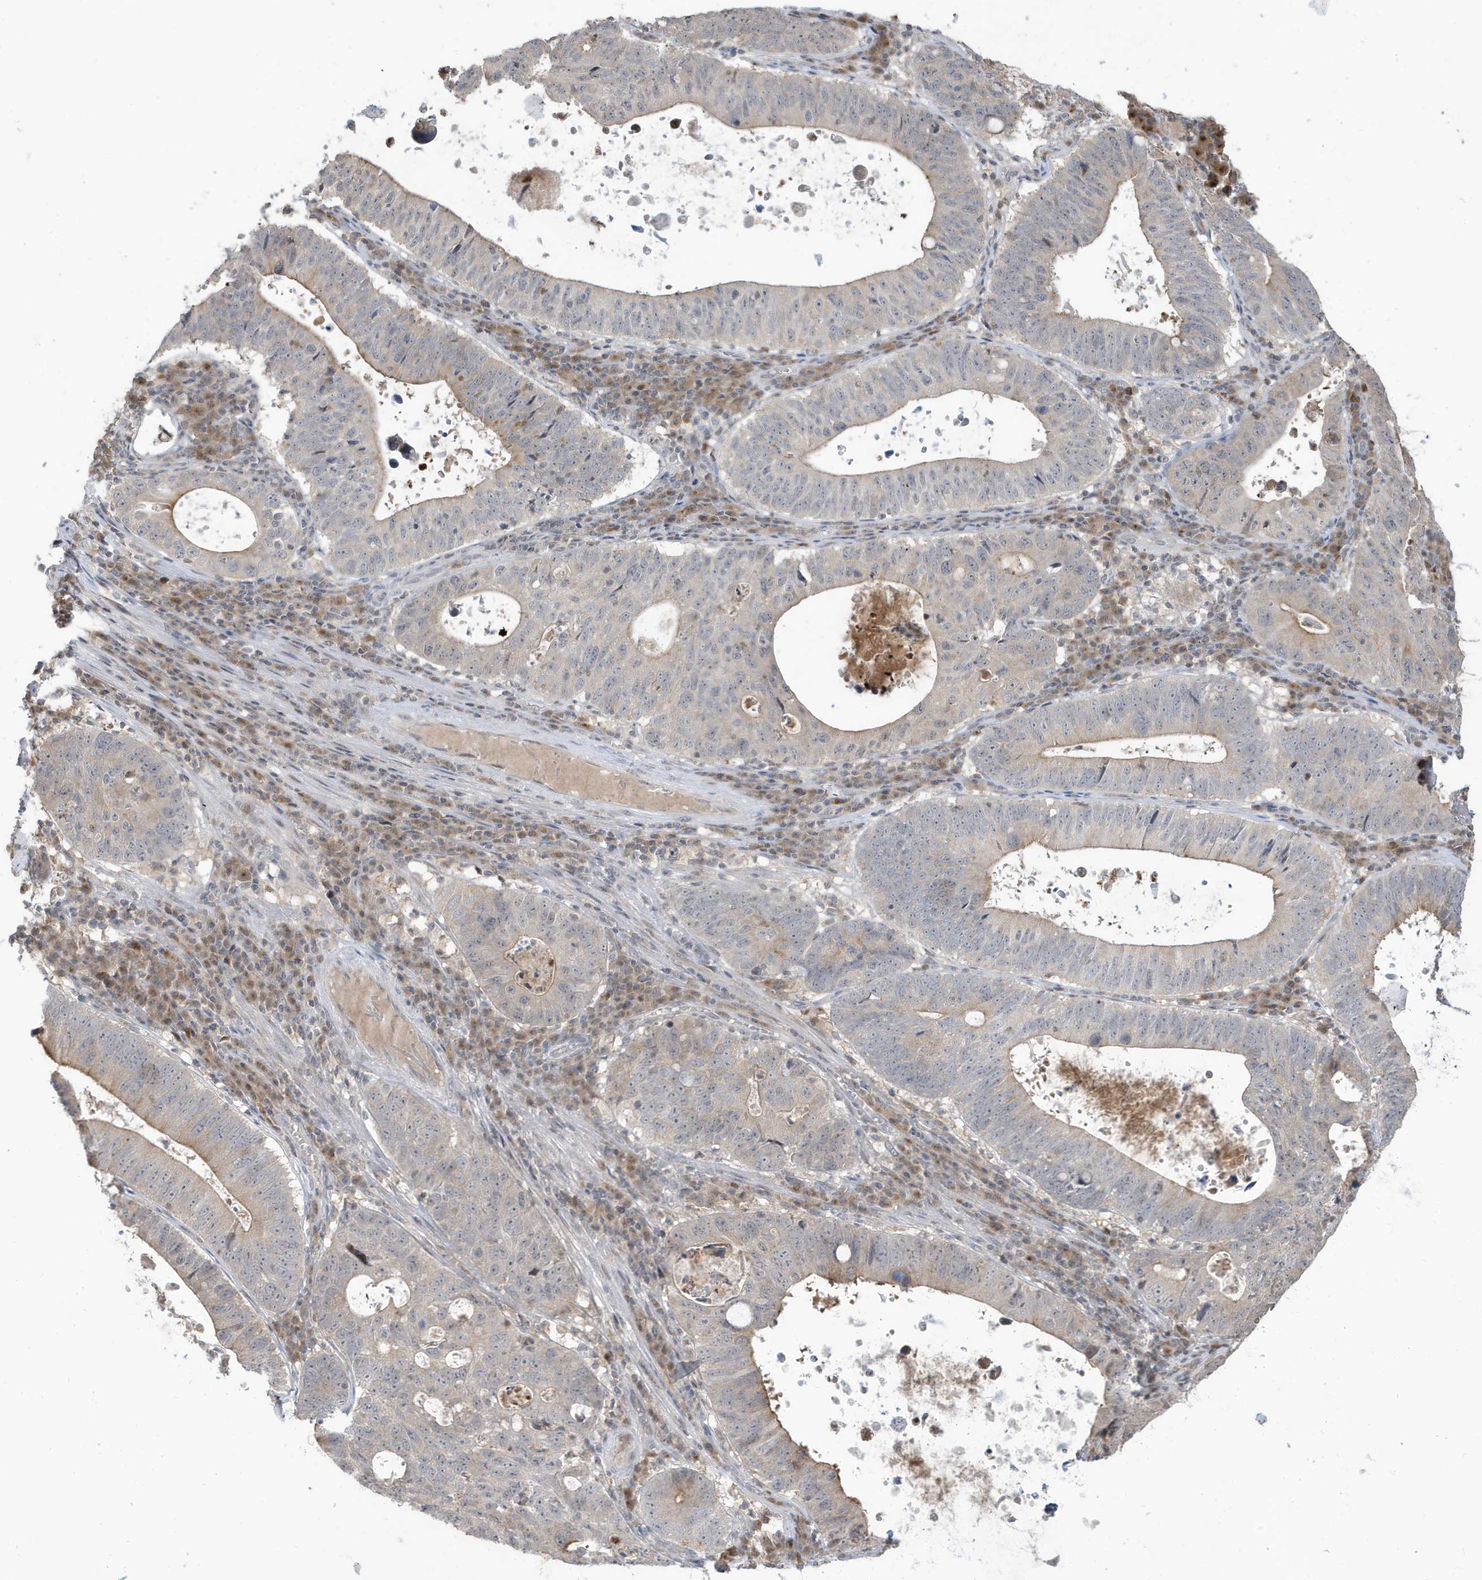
{"staining": {"intensity": "moderate", "quantity": "<25%", "location": "cytoplasmic/membranous"}, "tissue": "stomach cancer", "cell_type": "Tumor cells", "image_type": "cancer", "snomed": [{"axis": "morphology", "description": "Adenocarcinoma, NOS"}, {"axis": "topography", "description": "Stomach"}], "caption": "High-magnification brightfield microscopy of adenocarcinoma (stomach) stained with DAB (brown) and counterstained with hematoxylin (blue). tumor cells exhibit moderate cytoplasmic/membranous expression is appreciated in about<25% of cells.", "gene": "PRRT3", "patient": {"sex": "male", "age": 59}}